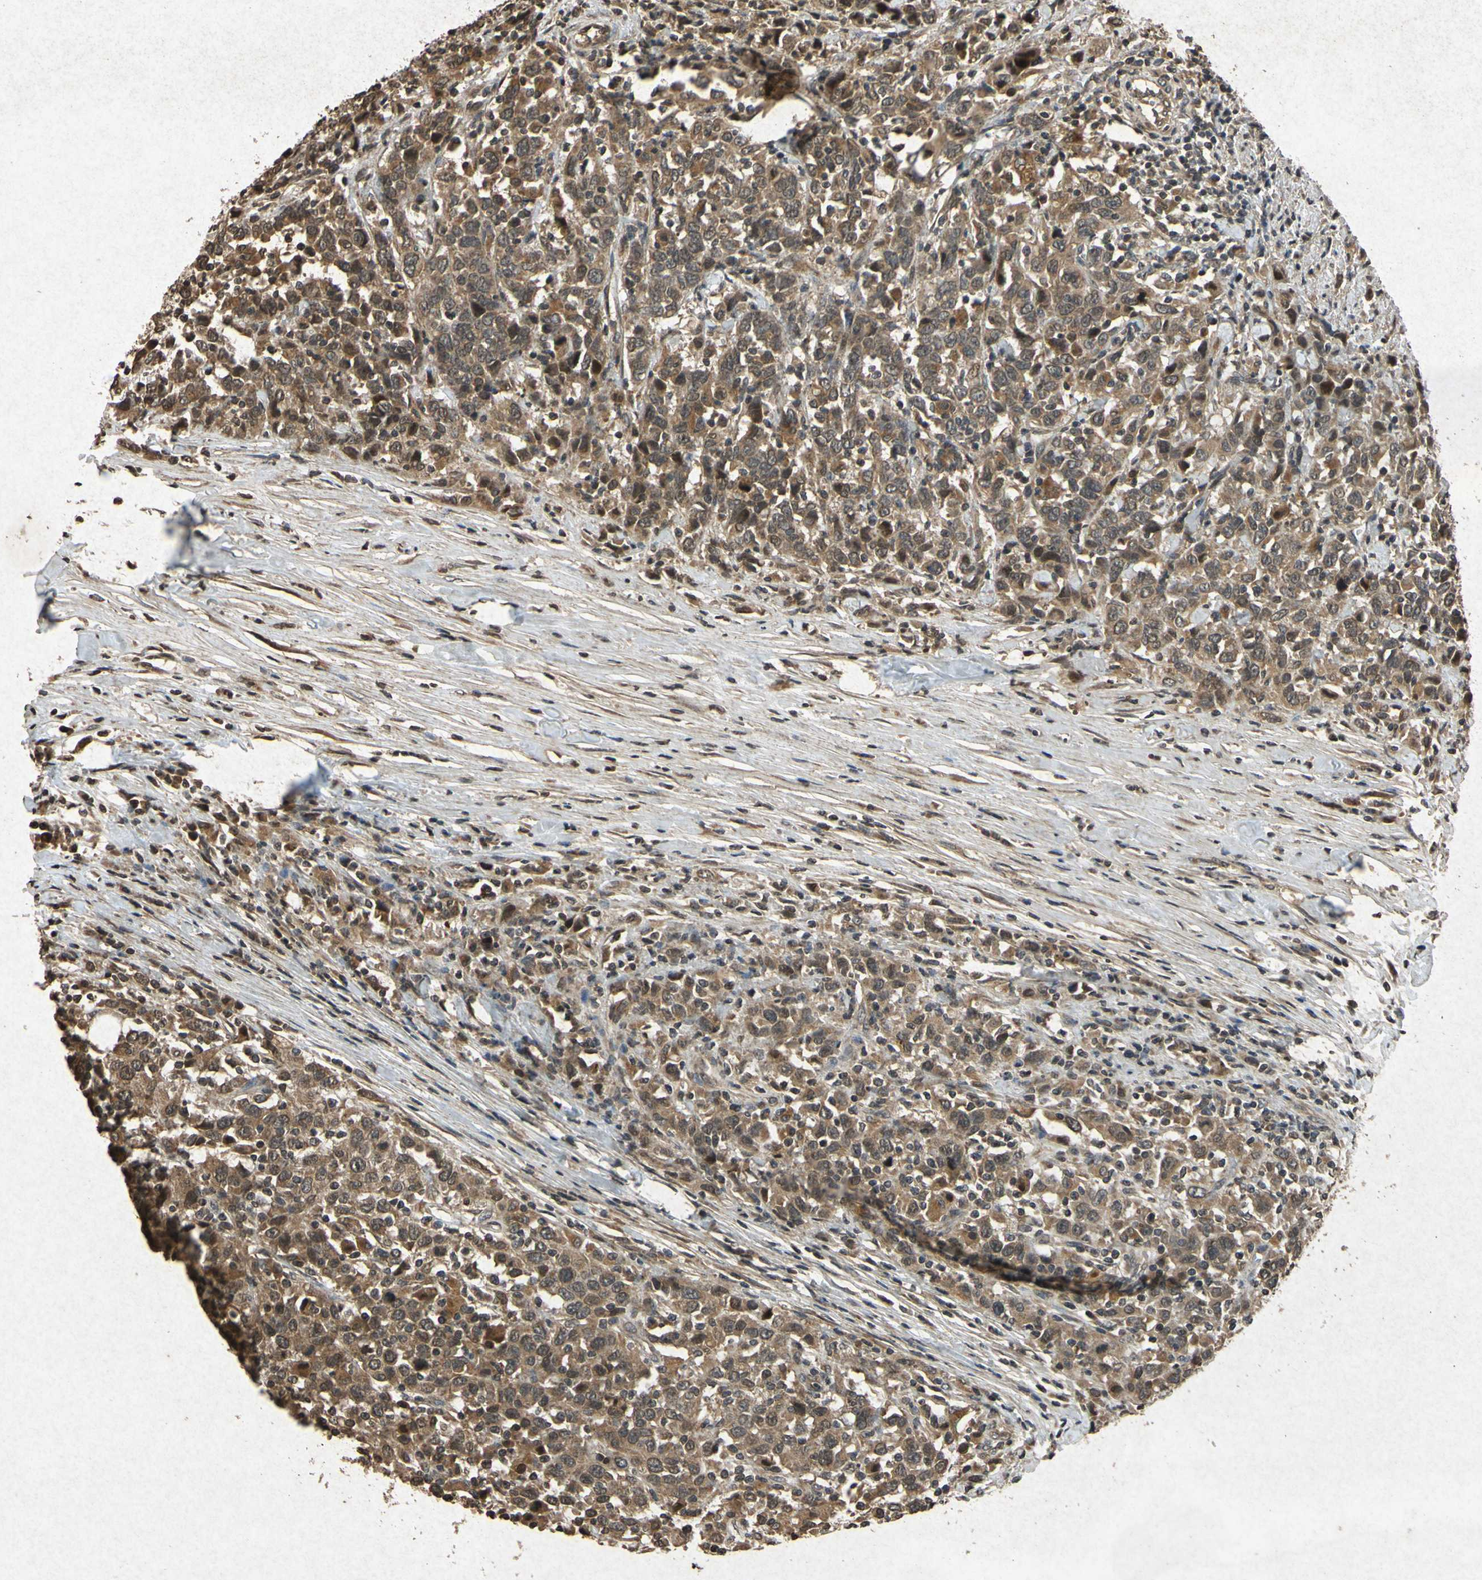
{"staining": {"intensity": "moderate", "quantity": ">75%", "location": "cytoplasmic/membranous"}, "tissue": "urothelial cancer", "cell_type": "Tumor cells", "image_type": "cancer", "snomed": [{"axis": "morphology", "description": "Urothelial carcinoma, High grade"}, {"axis": "topography", "description": "Urinary bladder"}], "caption": "Urothelial carcinoma (high-grade) stained for a protein demonstrates moderate cytoplasmic/membranous positivity in tumor cells.", "gene": "ATP6V1H", "patient": {"sex": "male", "age": 61}}